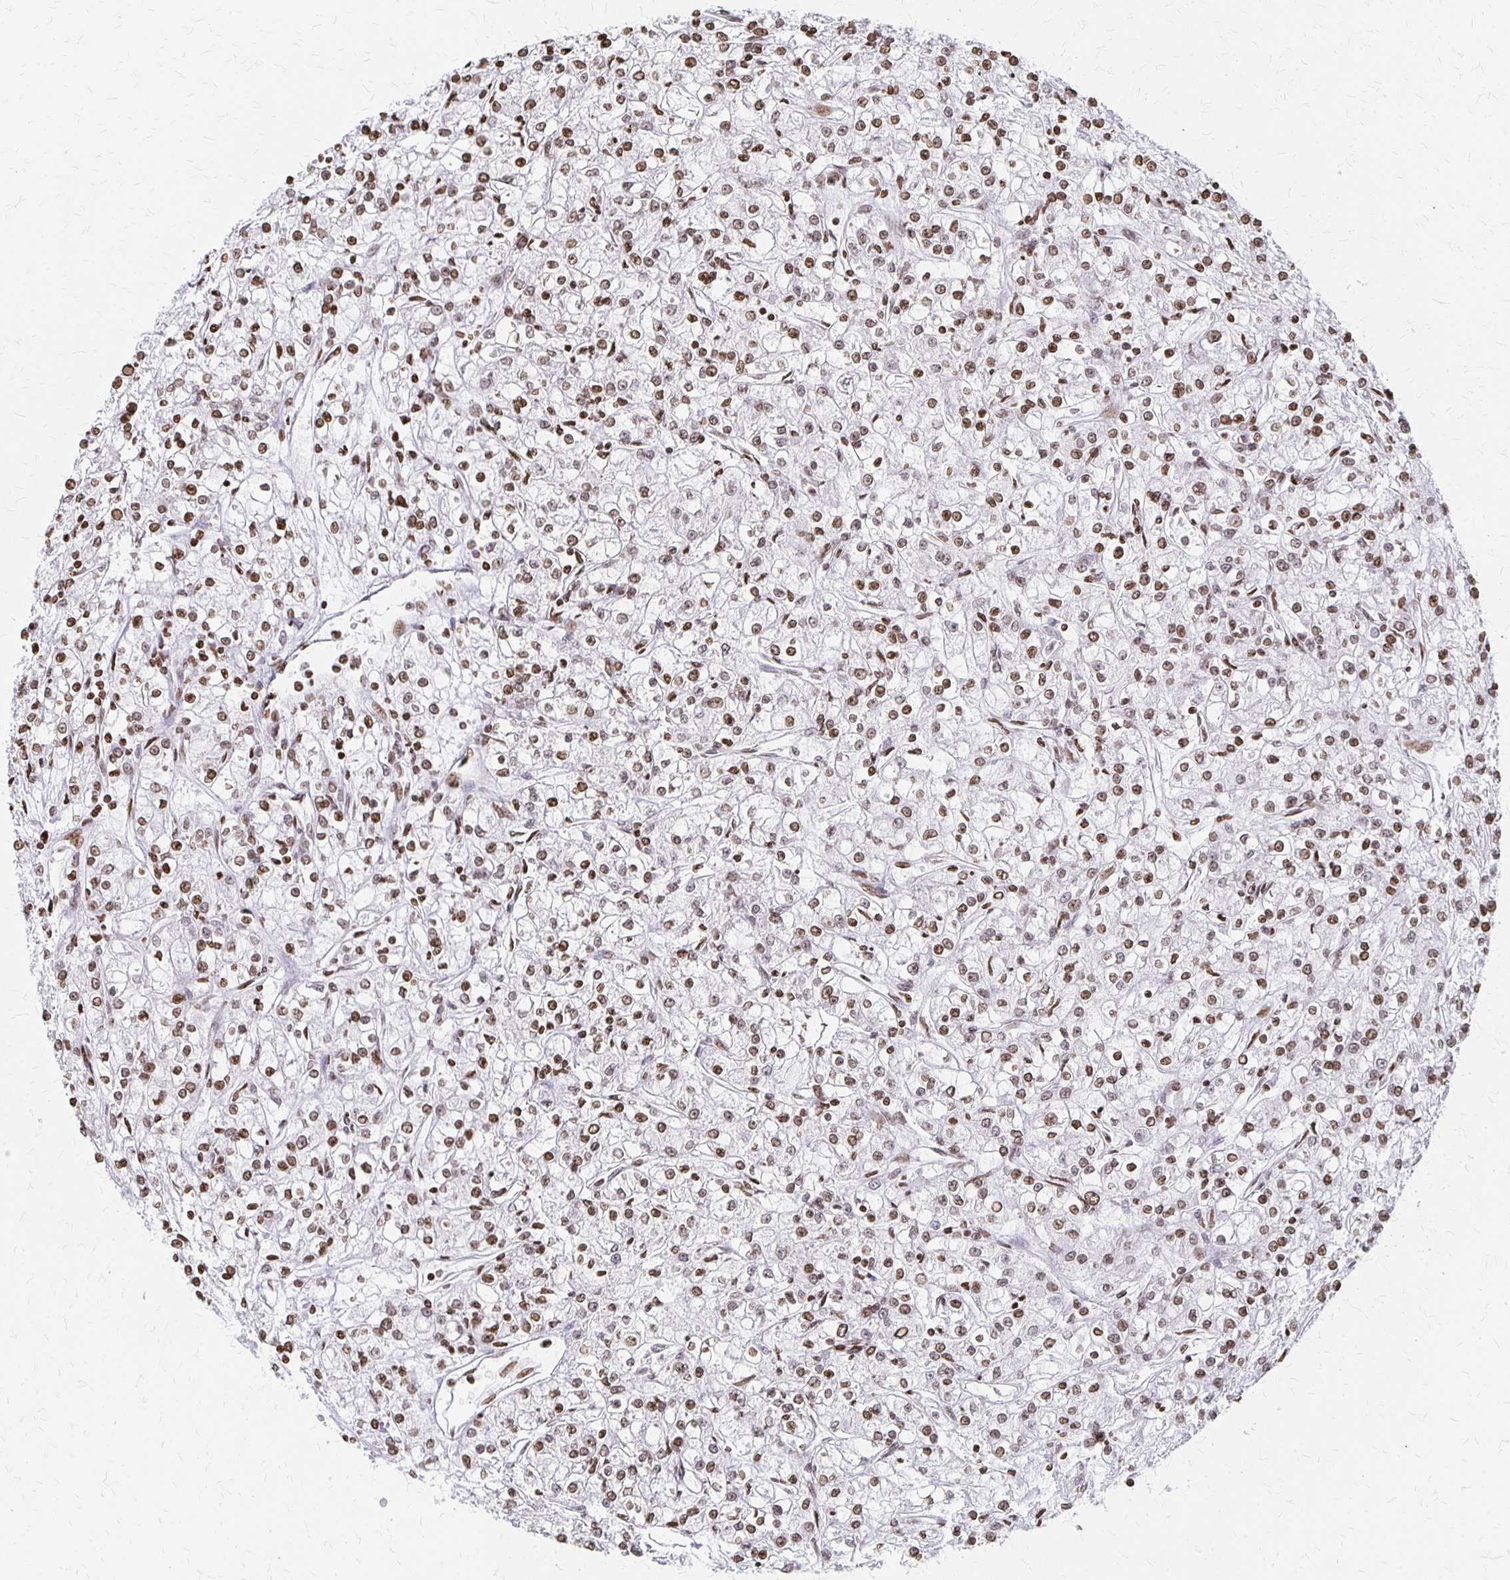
{"staining": {"intensity": "moderate", "quantity": ">75%", "location": "nuclear"}, "tissue": "renal cancer", "cell_type": "Tumor cells", "image_type": "cancer", "snomed": [{"axis": "morphology", "description": "Adenocarcinoma, NOS"}, {"axis": "topography", "description": "Kidney"}], "caption": "Moderate nuclear staining is appreciated in approximately >75% of tumor cells in renal cancer (adenocarcinoma).", "gene": "ZNF280C", "patient": {"sex": "female", "age": 59}}